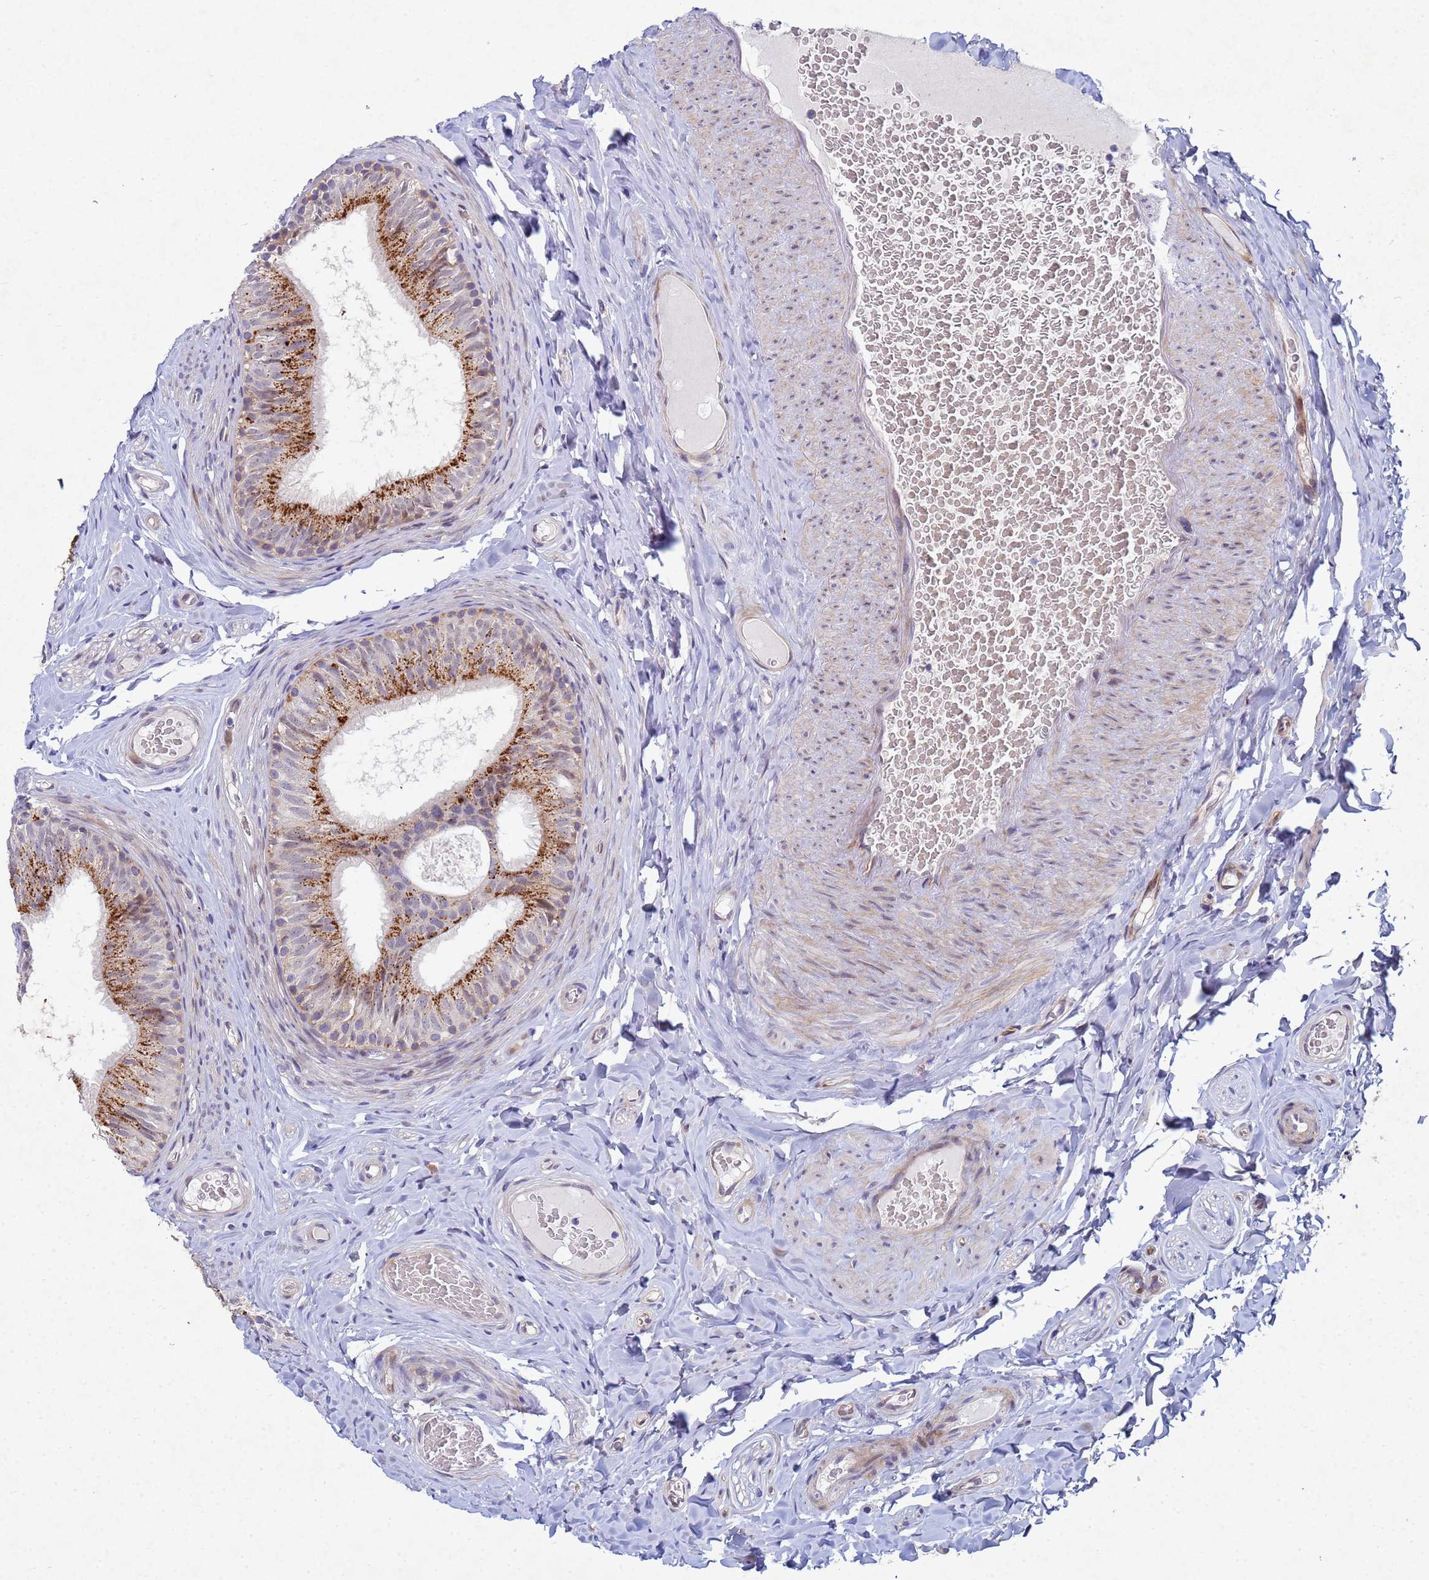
{"staining": {"intensity": "moderate", "quantity": ">75%", "location": "cytoplasmic/membranous"}, "tissue": "epididymis", "cell_type": "Glandular cells", "image_type": "normal", "snomed": [{"axis": "morphology", "description": "Normal tissue, NOS"}, {"axis": "topography", "description": "Epididymis"}], "caption": "Epididymis stained with DAB immunohistochemistry (IHC) reveals medium levels of moderate cytoplasmic/membranous expression in about >75% of glandular cells.", "gene": "TNPO2", "patient": {"sex": "male", "age": 34}}